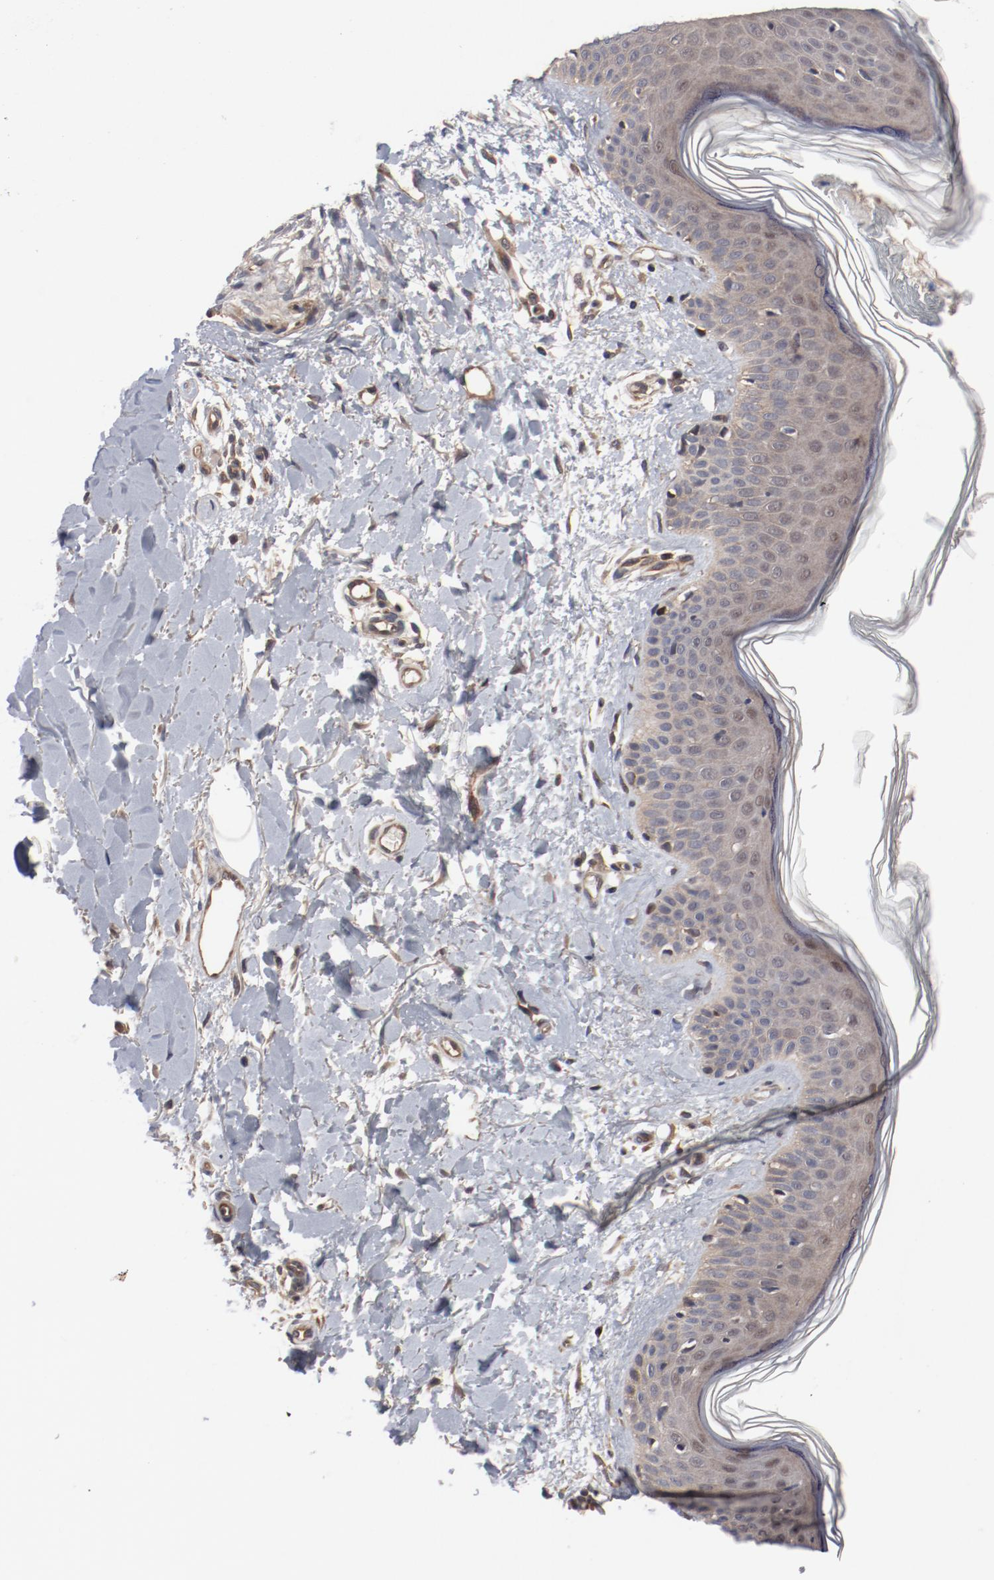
{"staining": {"intensity": "moderate", "quantity": ">75%", "location": "cytoplasmic/membranous"}, "tissue": "skin", "cell_type": "Fibroblasts", "image_type": "normal", "snomed": [{"axis": "morphology", "description": "Normal tissue, NOS"}, {"axis": "topography", "description": "Skin"}], "caption": "Protein staining shows moderate cytoplasmic/membranous positivity in approximately >75% of fibroblasts in unremarkable skin. The protein of interest is shown in brown color, while the nuclei are stained blue.", "gene": "PITPNM2", "patient": {"sex": "female", "age": 56}}